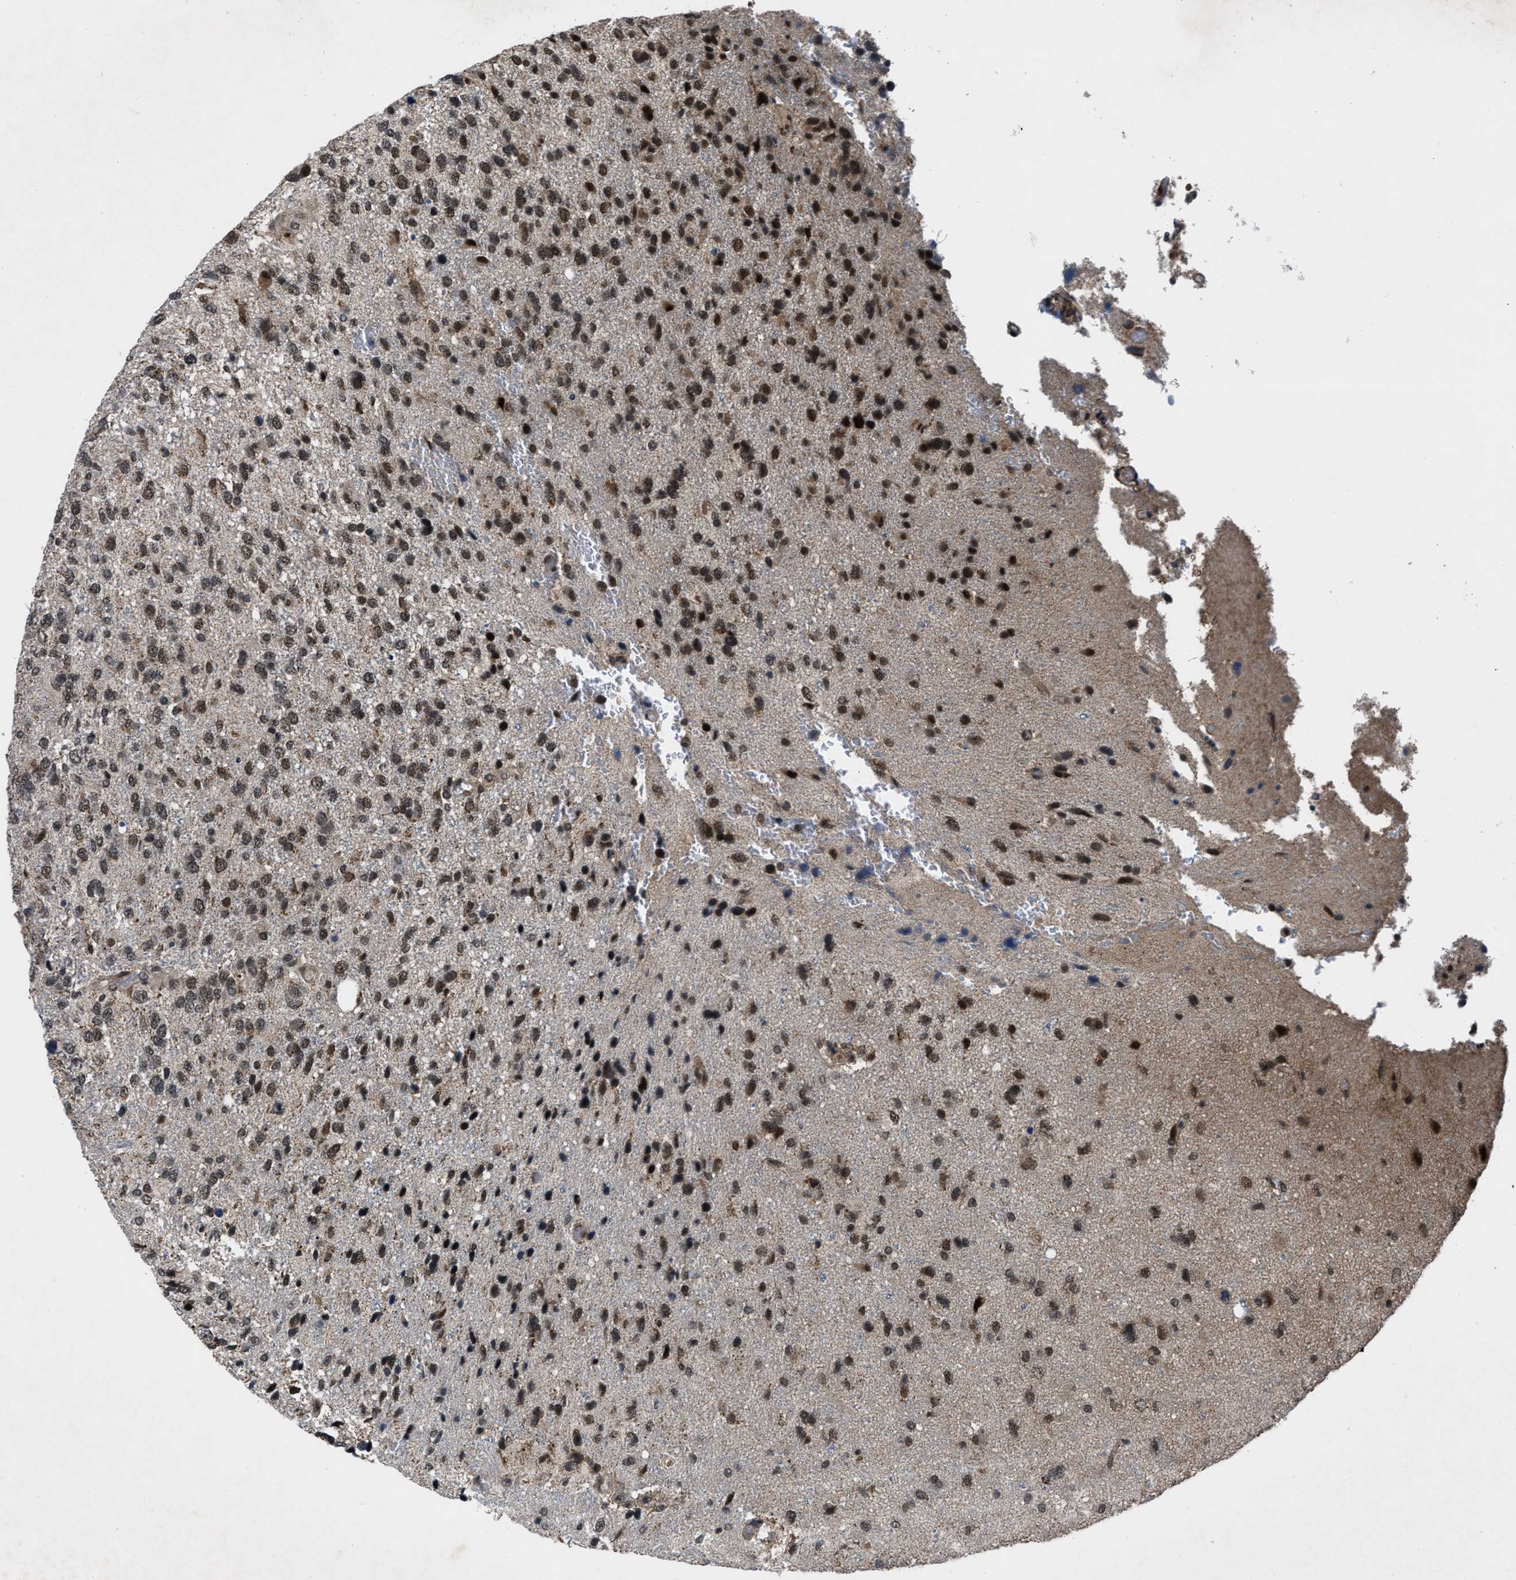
{"staining": {"intensity": "moderate", "quantity": ">75%", "location": "nuclear"}, "tissue": "glioma", "cell_type": "Tumor cells", "image_type": "cancer", "snomed": [{"axis": "morphology", "description": "Glioma, malignant, High grade"}, {"axis": "topography", "description": "Brain"}], "caption": "Protein analysis of malignant high-grade glioma tissue exhibits moderate nuclear staining in about >75% of tumor cells.", "gene": "ZNHIT1", "patient": {"sex": "female", "age": 58}}